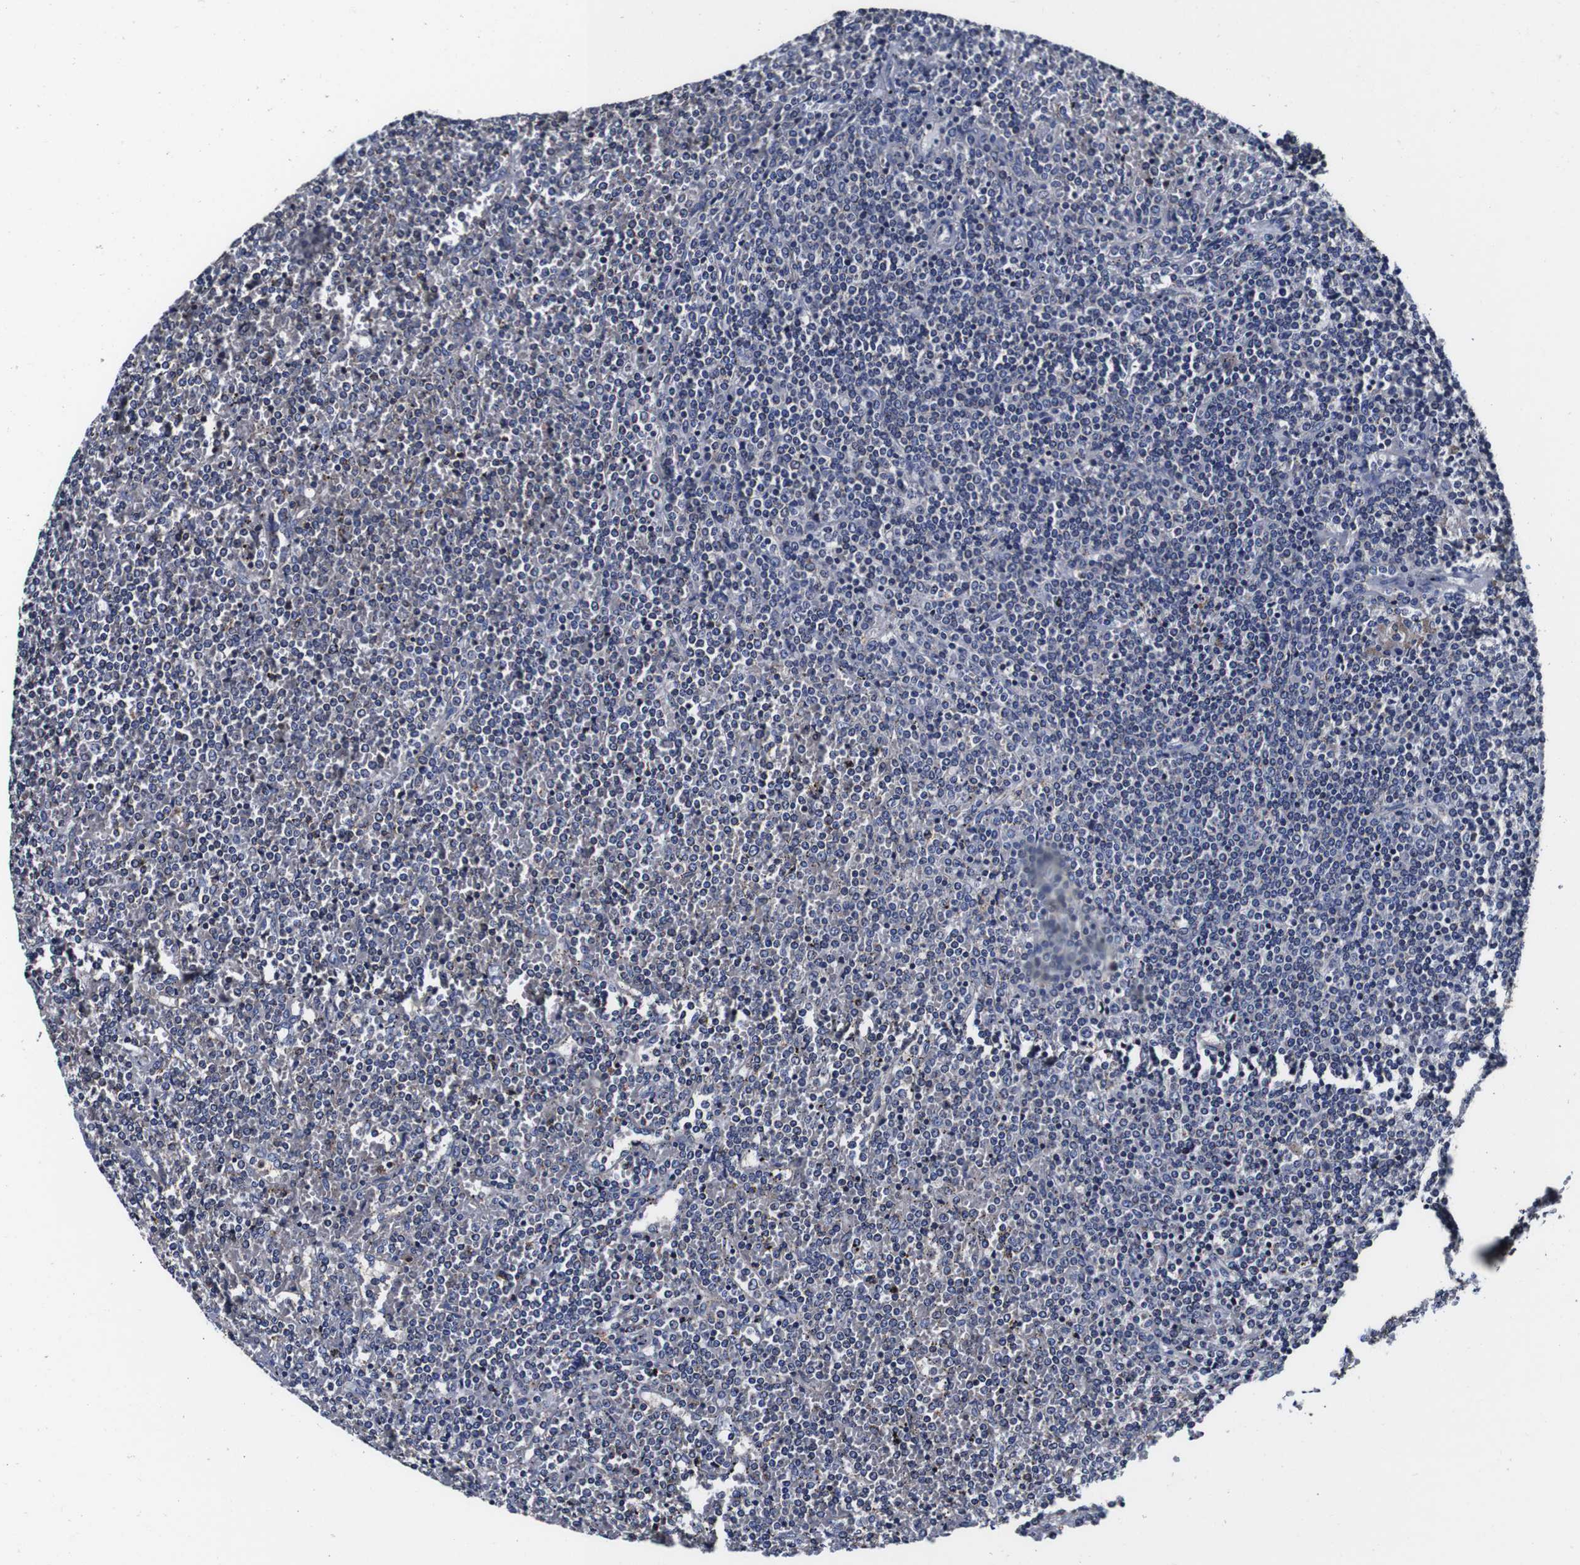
{"staining": {"intensity": "negative", "quantity": "none", "location": "none"}, "tissue": "lymphoma", "cell_type": "Tumor cells", "image_type": "cancer", "snomed": [{"axis": "morphology", "description": "Malignant lymphoma, non-Hodgkin's type, Low grade"}, {"axis": "topography", "description": "Spleen"}], "caption": "IHC micrograph of neoplastic tissue: low-grade malignant lymphoma, non-Hodgkin's type stained with DAB (3,3'-diaminobenzidine) displays no significant protein positivity in tumor cells.", "gene": "PDCD6IP", "patient": {"sex": "female", "age": 19}}